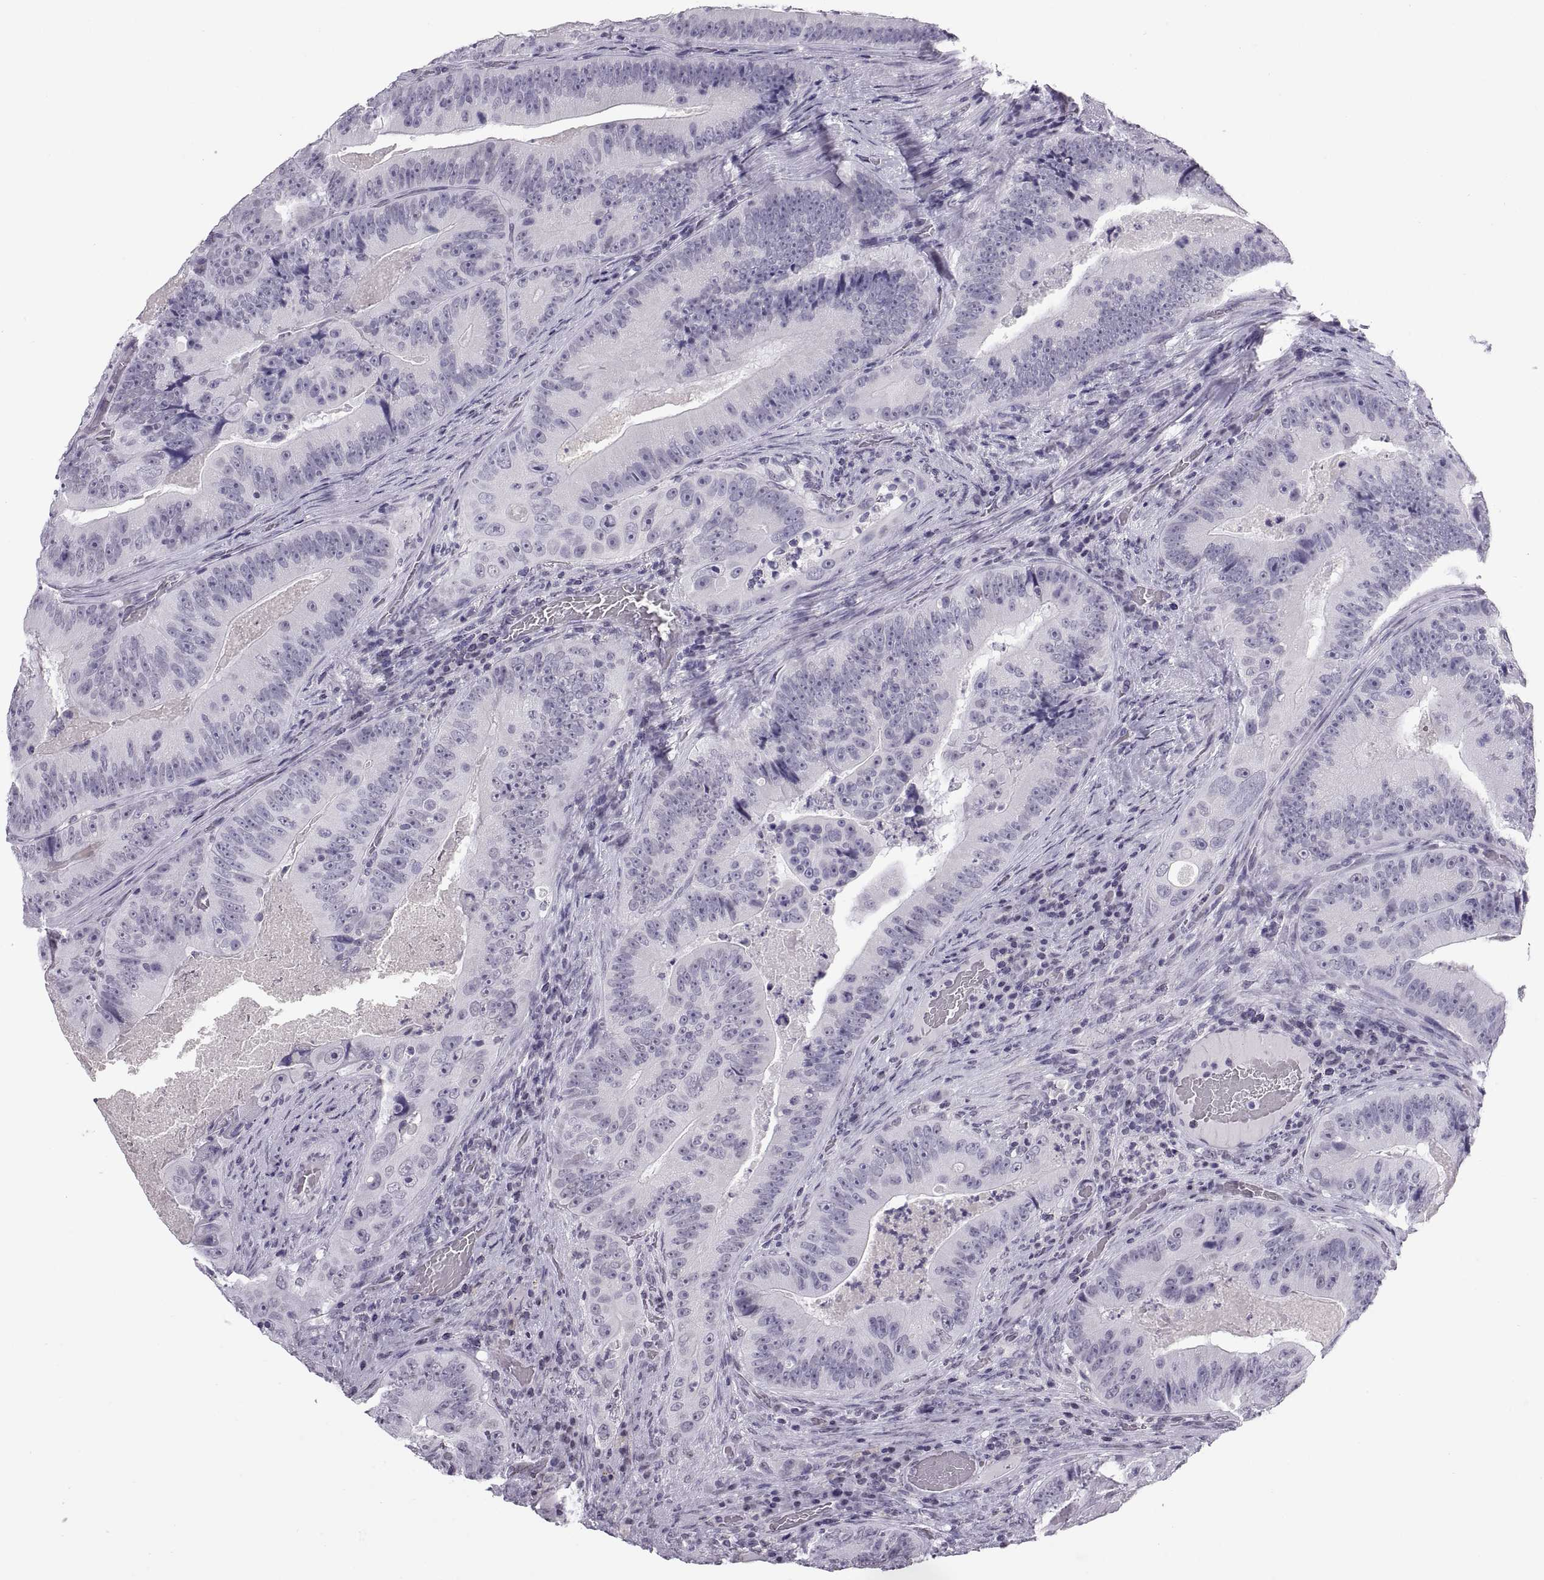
{"staining": {"intensity": "negative", "quantity": "none", "location": "none"}, "tissue": "colorectal cancer", "cell_type": "Tumor cells", "image_type": "cancer", "snomed": [{"axis": "morphology", "description": "Adenocarcinoma, NOS"}, {"axis": "topography", "description": "Colon"}], "caption": "A photomicrograph of human adenocarcinoma (colorectal) is negative for staining in tumor cells.", "gene": "CARTPT", "patient": {"sex": "female", "age": 86}}